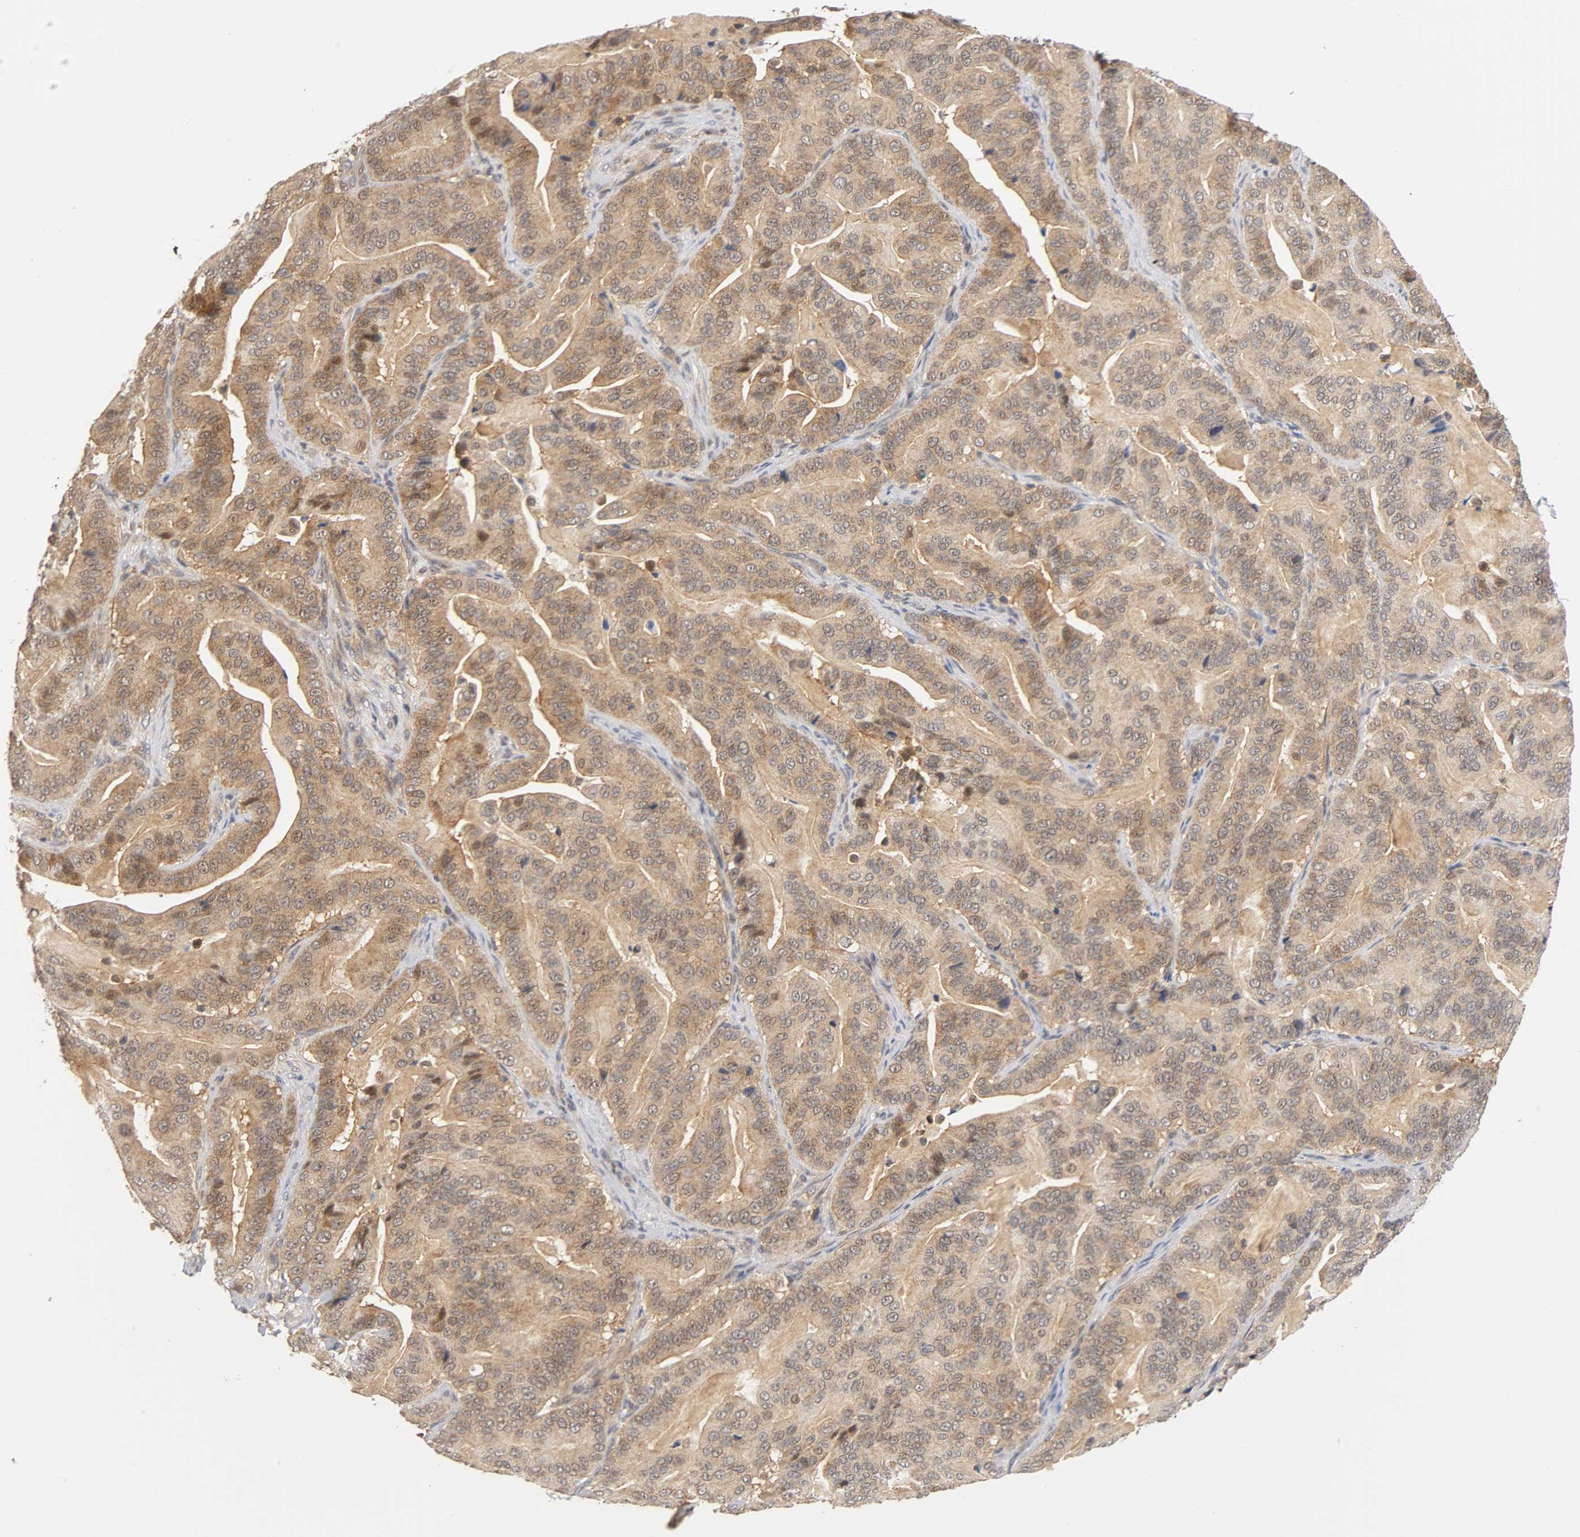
{"staining": {"intensity": "moderate", "quantity": ">75%", "location": "cytoplasmic/membranous,nuclear"}, "tissue": "pancreatic cancer", "cell_type": "Tumor cells", "image_type": "cancer", "snomed": [{"axis": "morphology", "description": "Adenocarcinoma, NOS"}, {"axis": "topography", "description": "Pancreas"}], "caption": "Approximately >75% of tumor cells in human pancreatic cancer demonstrate moderate cytoplasmic/membranous and nuclear protein positivity as visualized by brown immunohistochemical staining.", "gene": "UBE2M", "patient": {"sex": "male", "age": 63}}